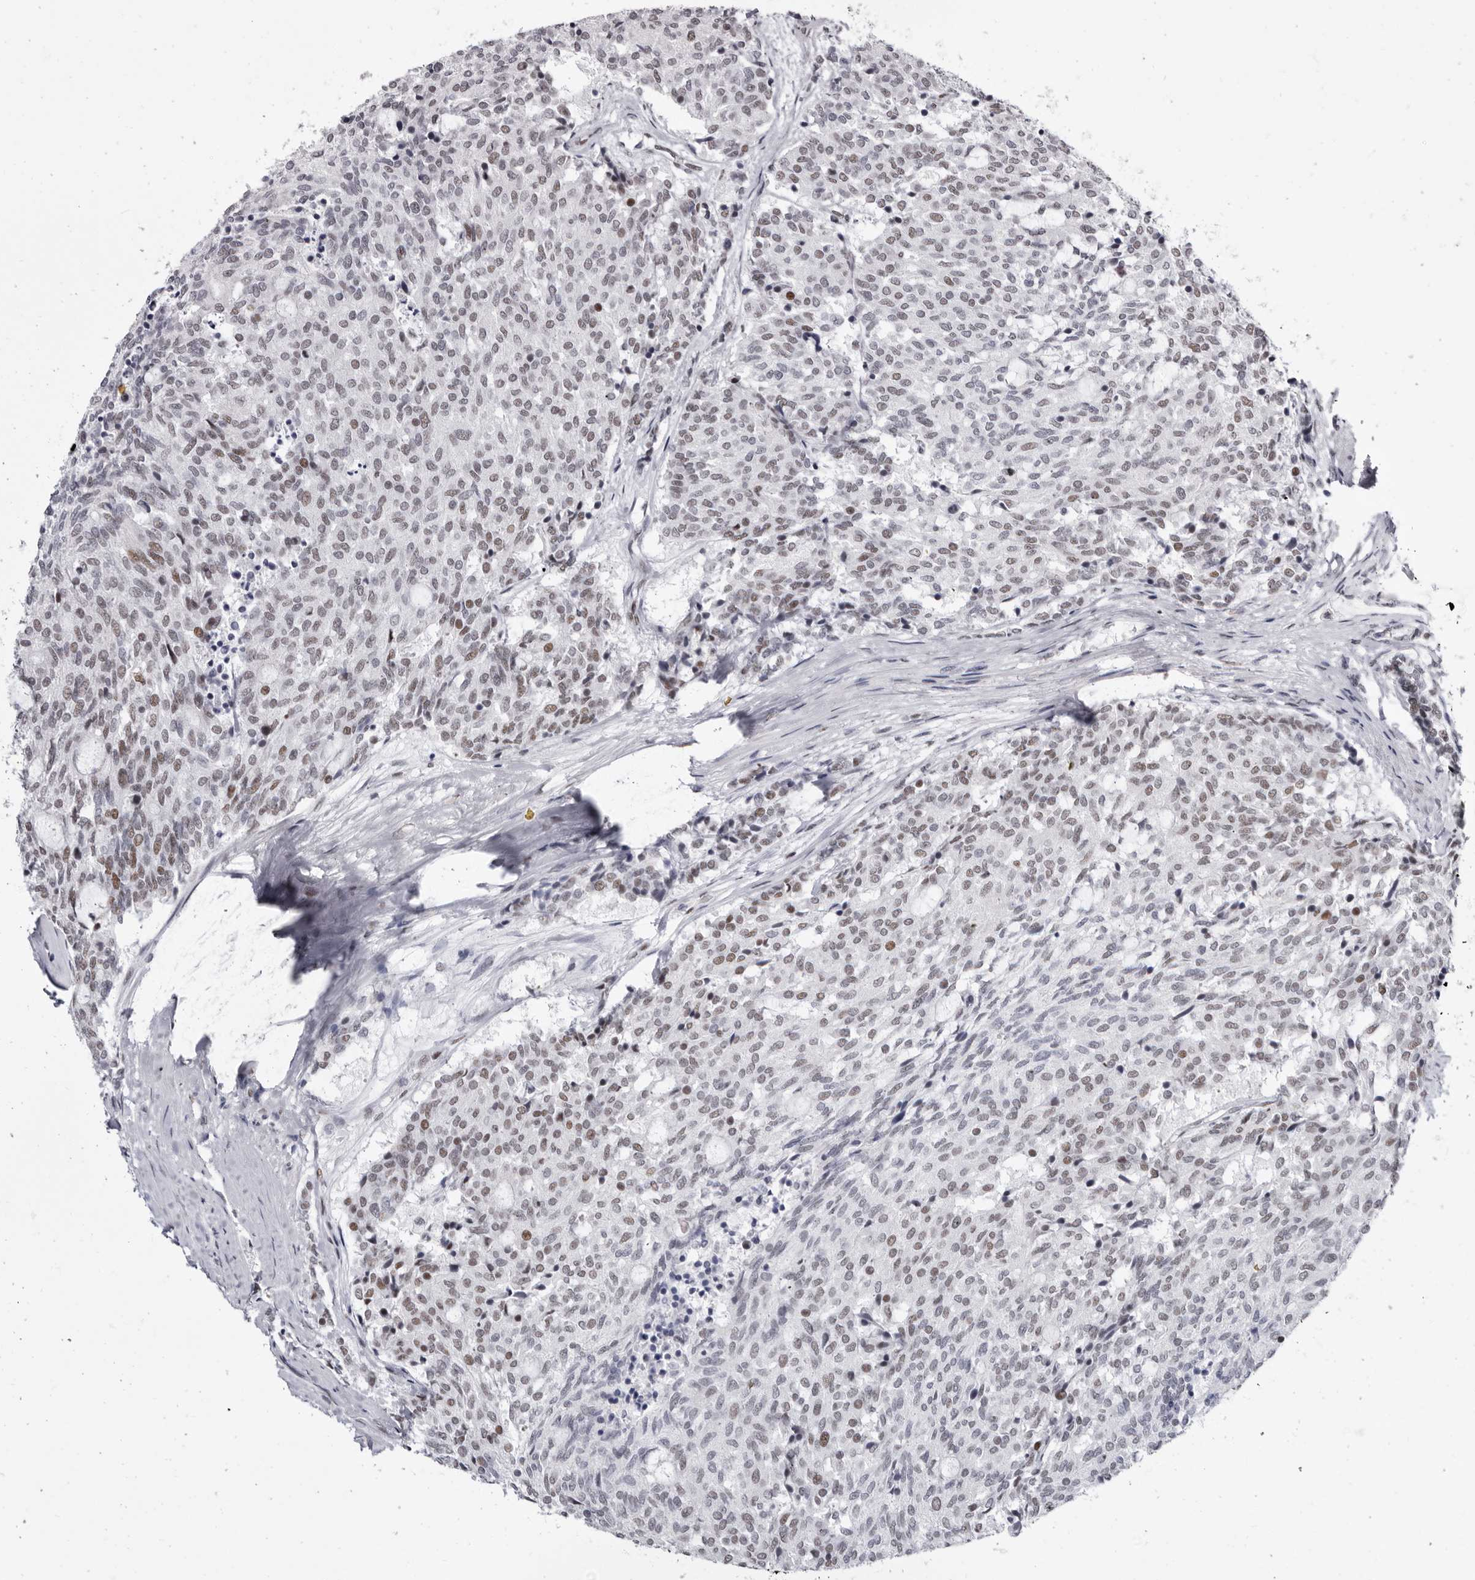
{"staining": {"intensity": "moderate", "quantity": "<25%", "location": "nuclear"}, "tissue": "carcinoid", "cell_type": "Tumor cells", "image_type": "cancer", "snomed": [{"axis": "morphology", "description": "Carcinoid, malignant, NOS"}, {"axis": "topography", "description": "Pancreas"}], "caption": "Malignant carcinoid stained with DAB immunohistochemistry (IHC) displays low levels of moderate nuclear staining in approximately <25% of tumor cells.", "gene": "ZNF326", "patient": {"sex": "female", "age": 54}}